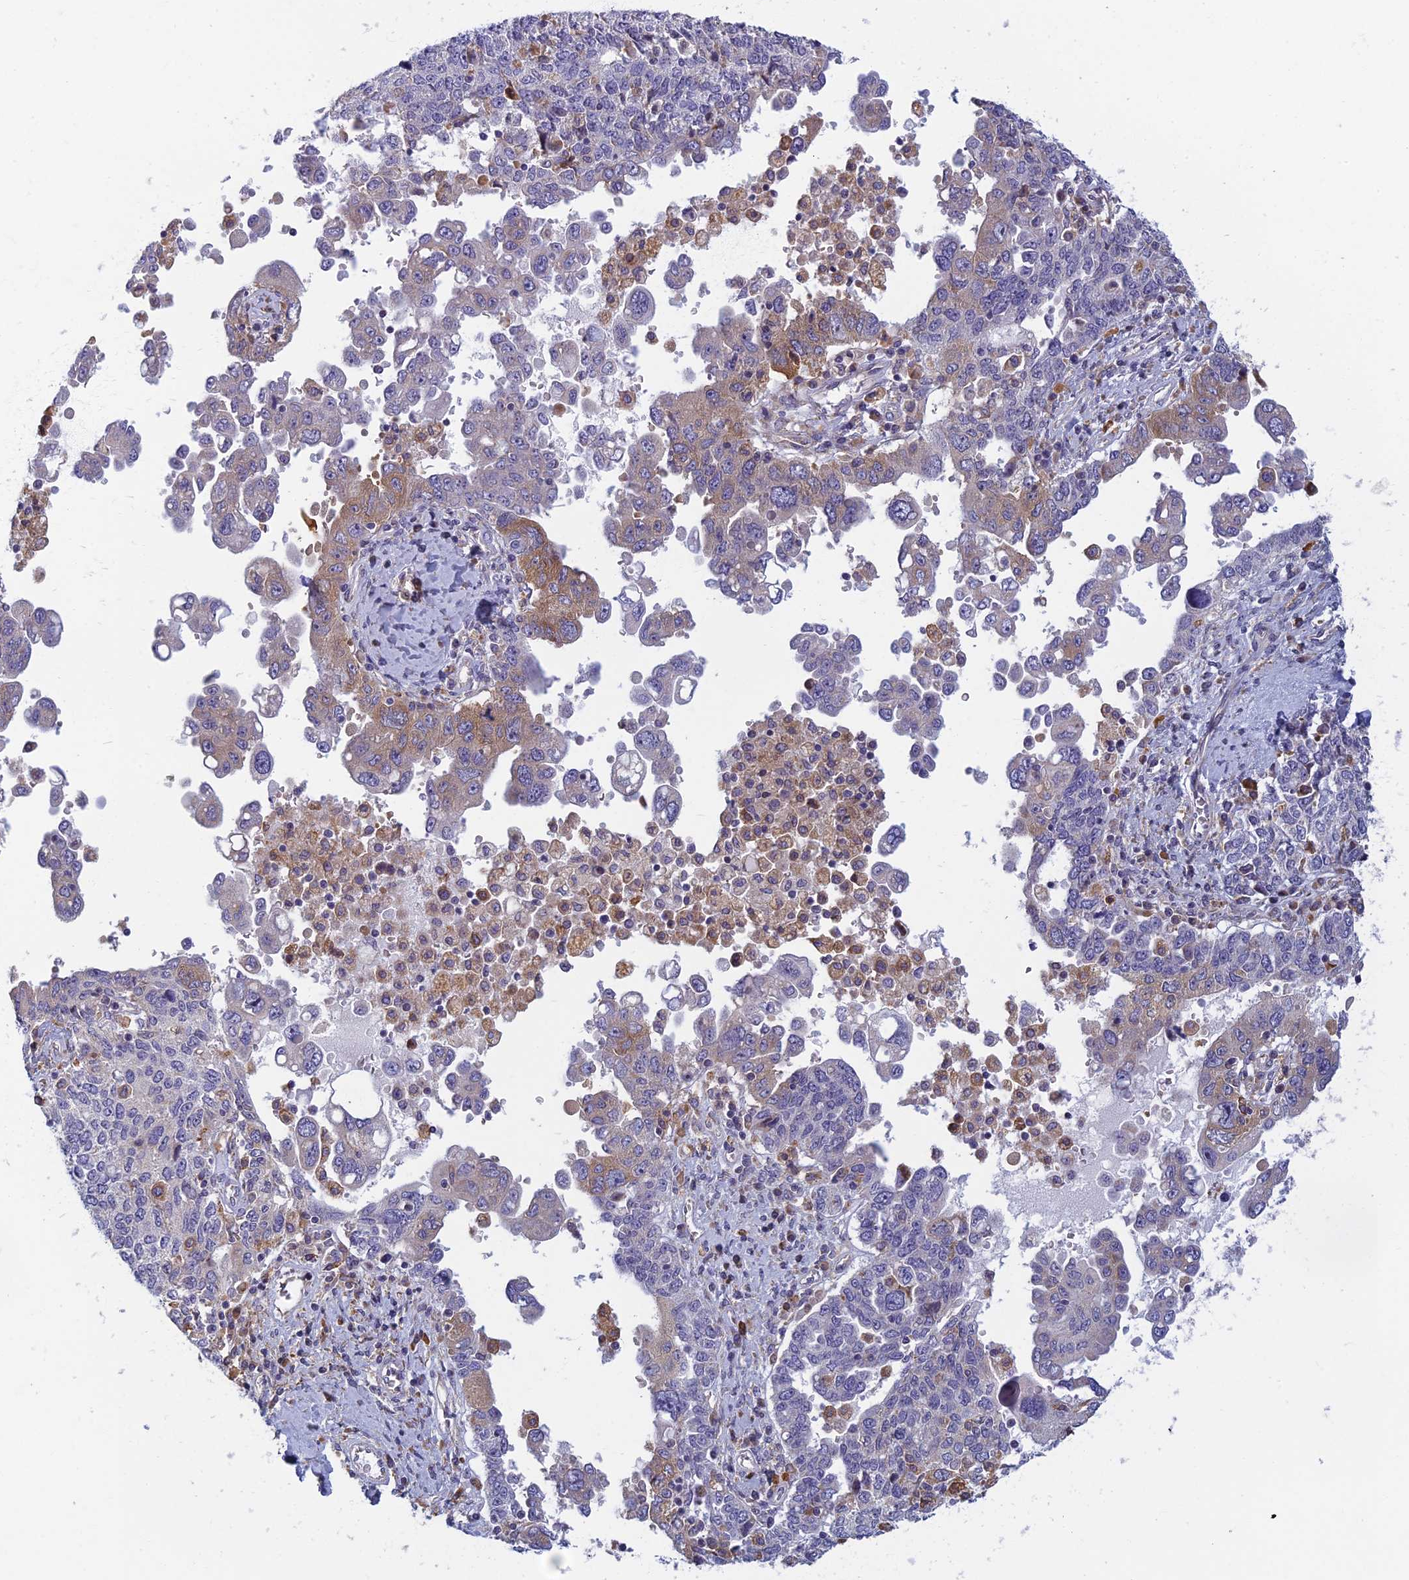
{"staining": {"intensity": "moderate", "quantity": "25%-75%", "location": "cytoplasmic/membranous"}, "tissue": "ovarian cancer", "cell_type": "Tumor cells", "image_type": "cancer", "snomed": [{"axis": "morphology", "description": "Carcinoma, endometroid"}, {"axis": "topography", "description": "Ovary"}], "caption": "DAB immunohistochemical staining of human ovarian cancer displays moderate cytoplasmic/membranous protein staining in about 25%-75% of tumor cells. Immunohistochemistry stains the protein in brown and the nuclei are stained blue.", "gene": "DDX51", "patient": {"sex": "female", "age": 62}}